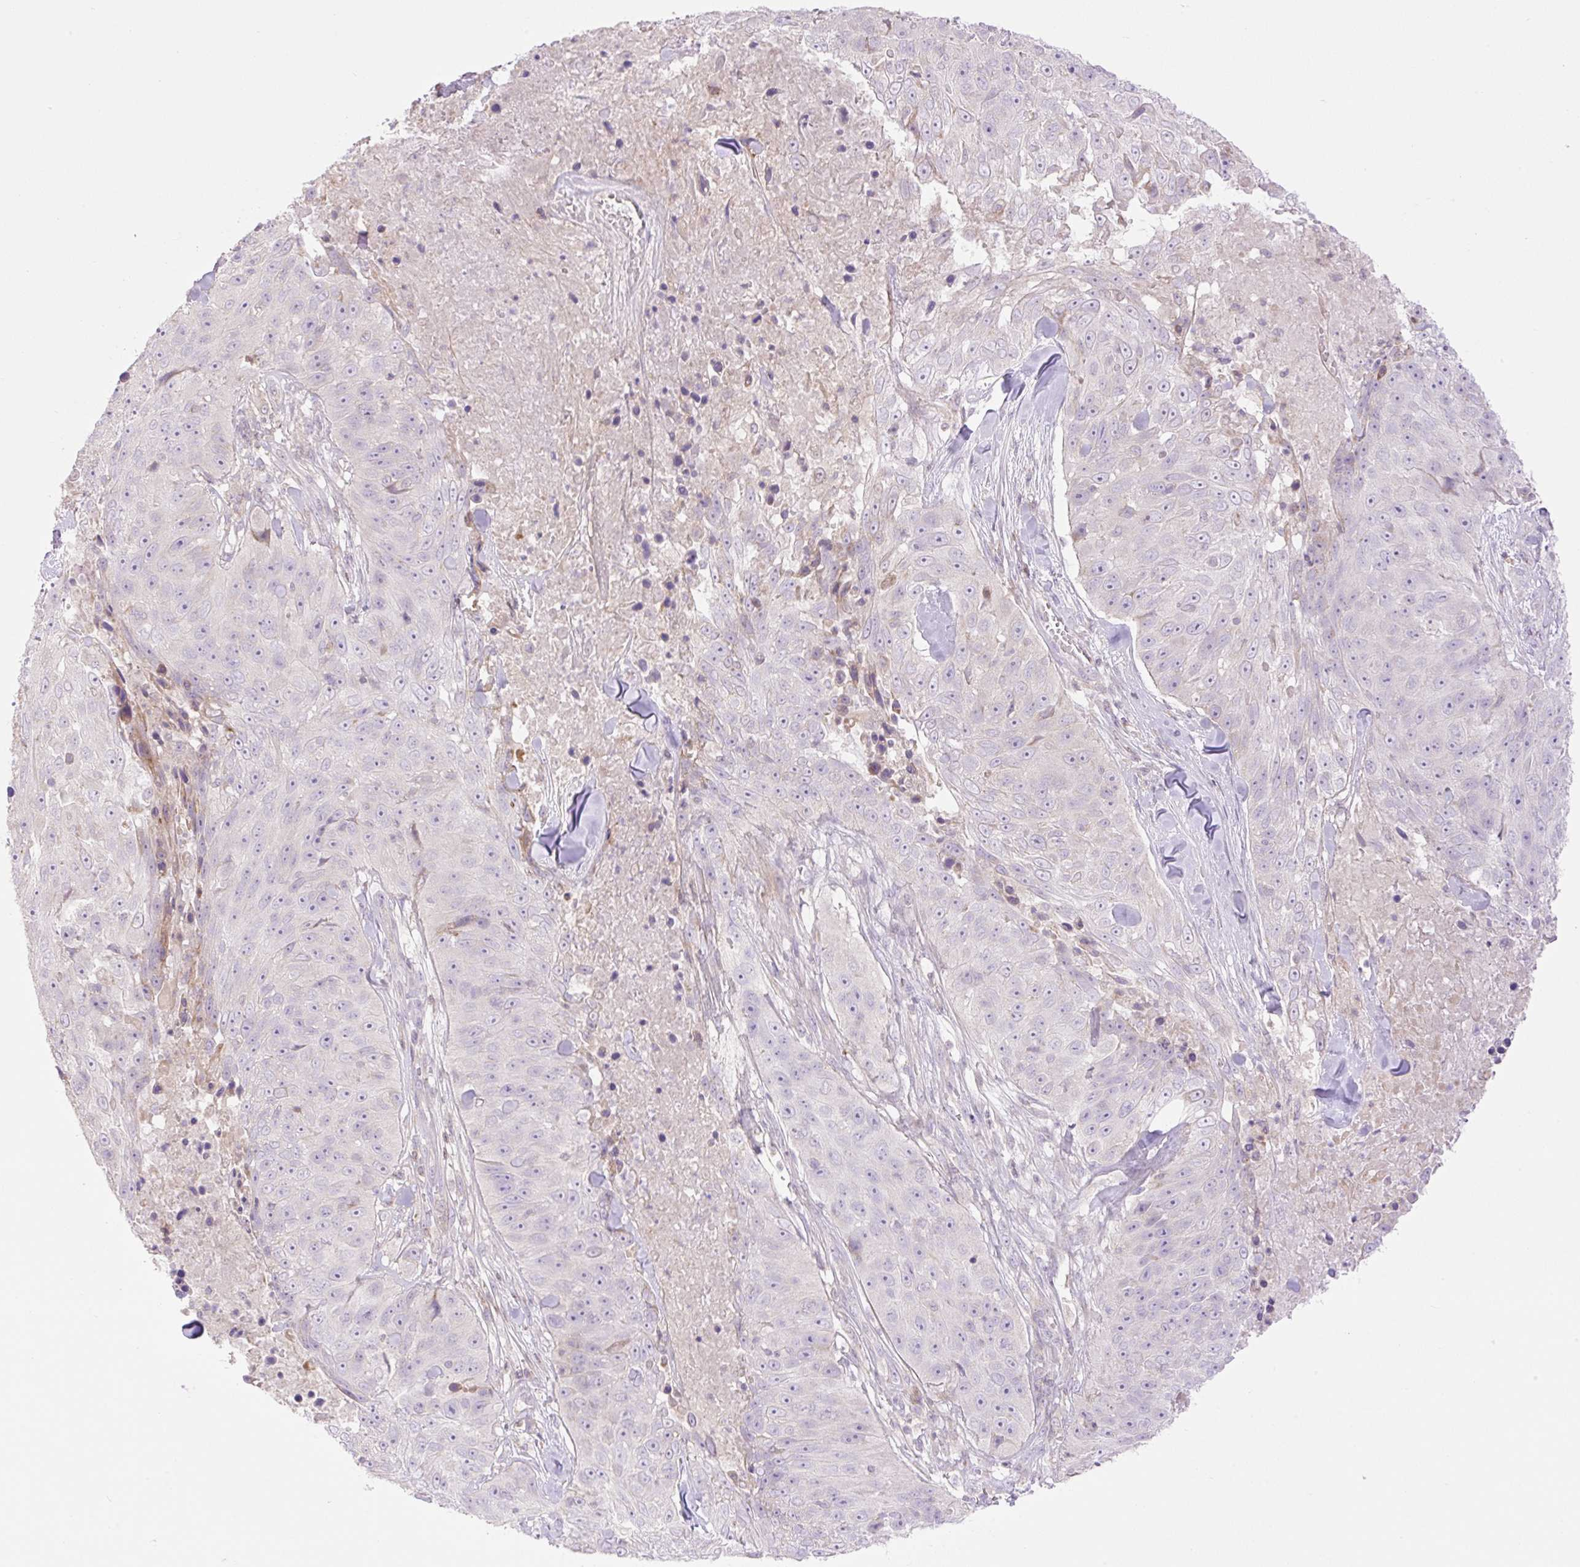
{"staining": {"intensity": "negative", "quantity": "none", "location": "none"}, "tissue": "skin cancer", "cell_type": "Tumor cells", "image_type": "cancer", "snomed": [{"axis": "morphology", "description": "Squamous cell carcinoma, NOS"}, {"axis": "topography", "description": "Skin"}], "caption": "Skin squamous cell carcinoma stained for a protein using immunohistochemistry (IHC) reveals no expression tumor cells.", "gene": "VPS25", "patient": {"sex": "female", "age": 87}}